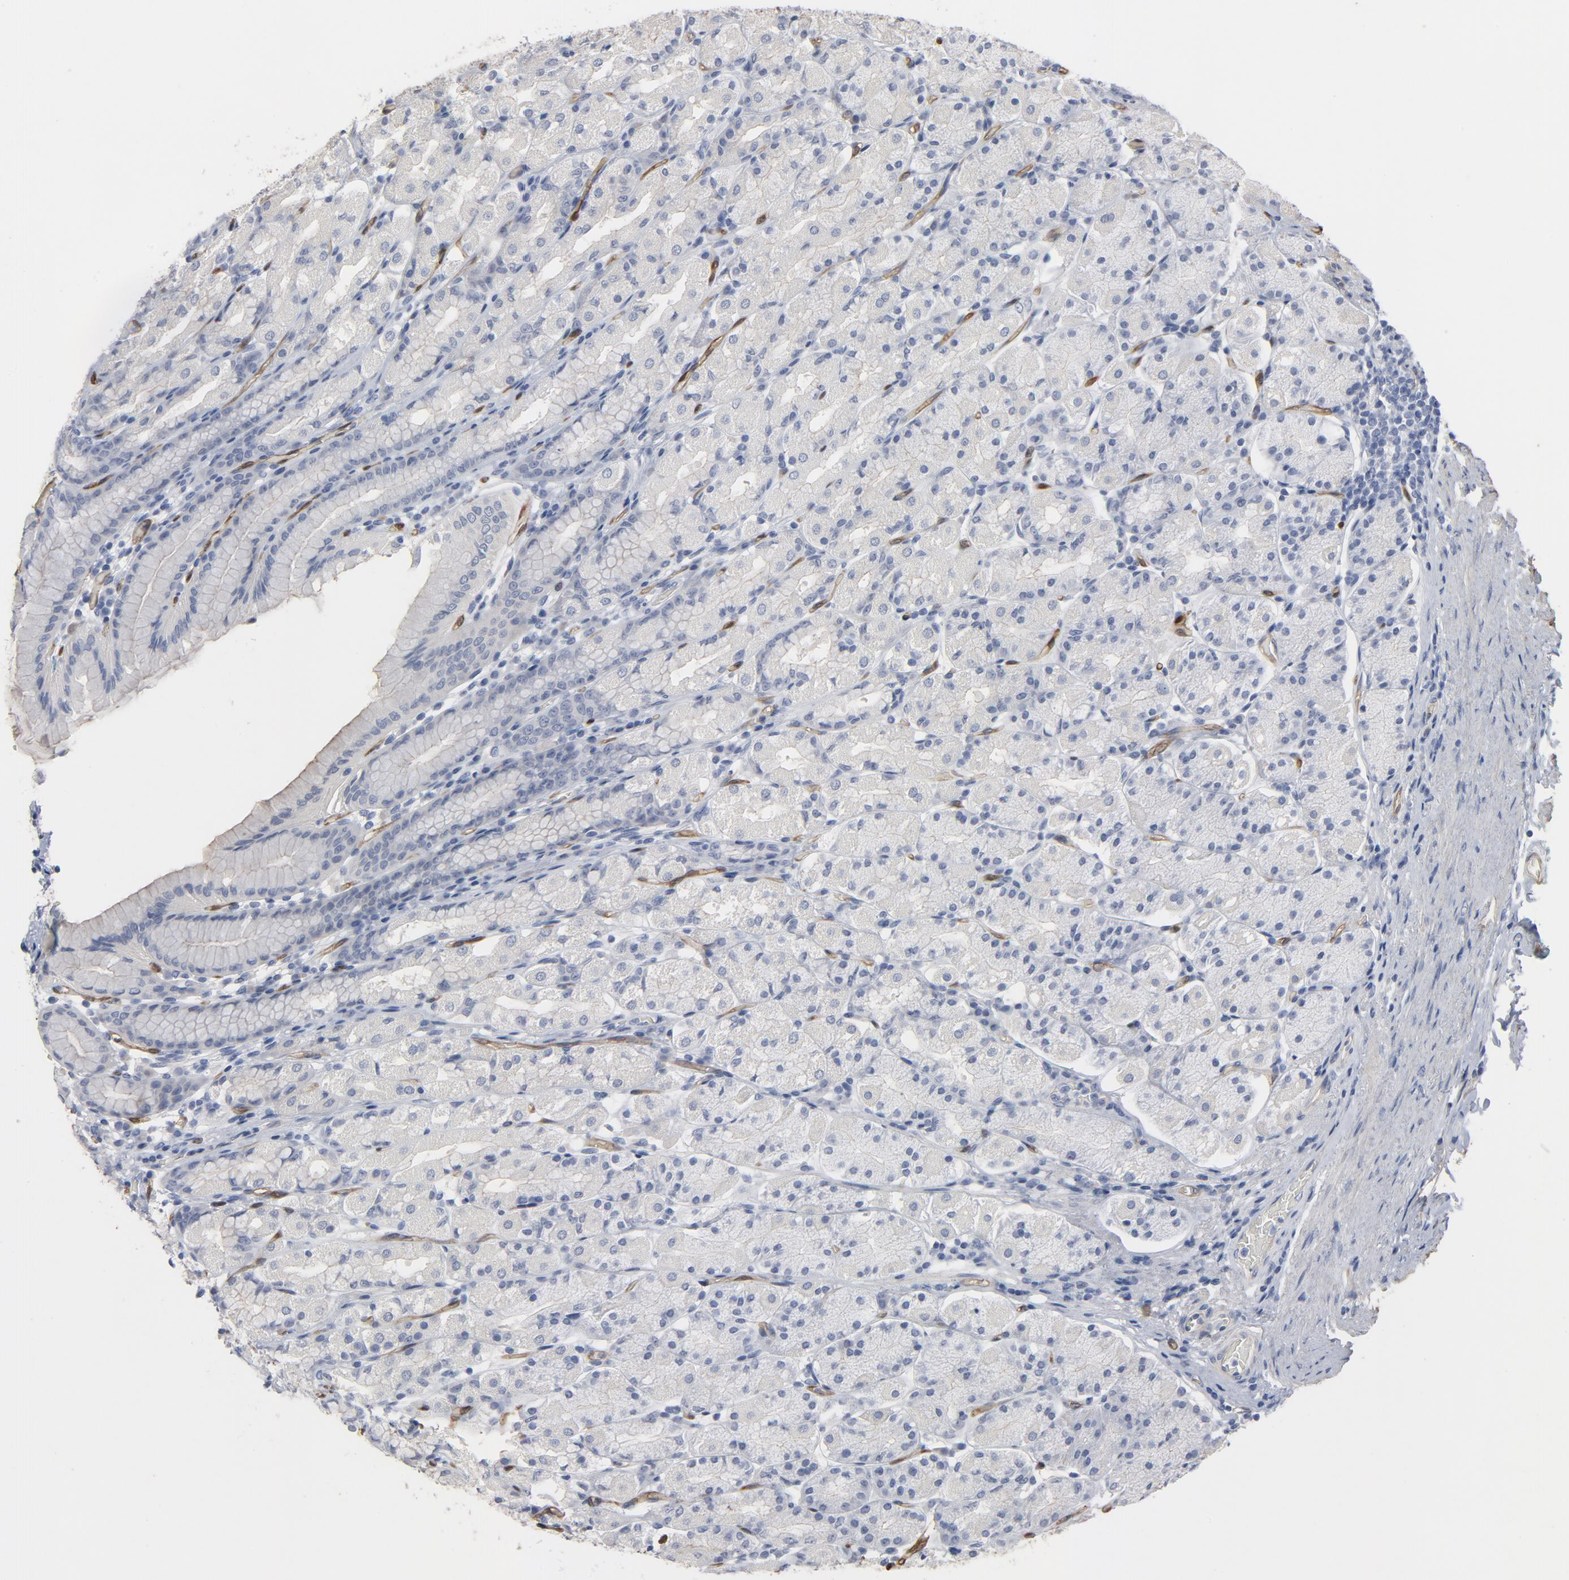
{"staining": {"intensity": "negative", "quantity": "none", "location": "none"}, "tissue": "stomach", "cell_type": "Glandular cells", "image_type": "normal", "snomed": [{"axis": "morphology", "description": "Normal tissue, NOS"}, {"axis": "topography", "description": "Stomach, upper"}], "caption": "The image shows no significant positivity in glandular cells of stomach.", "gene": "KDR", "patient": {"sex": "male", "age": 68}}